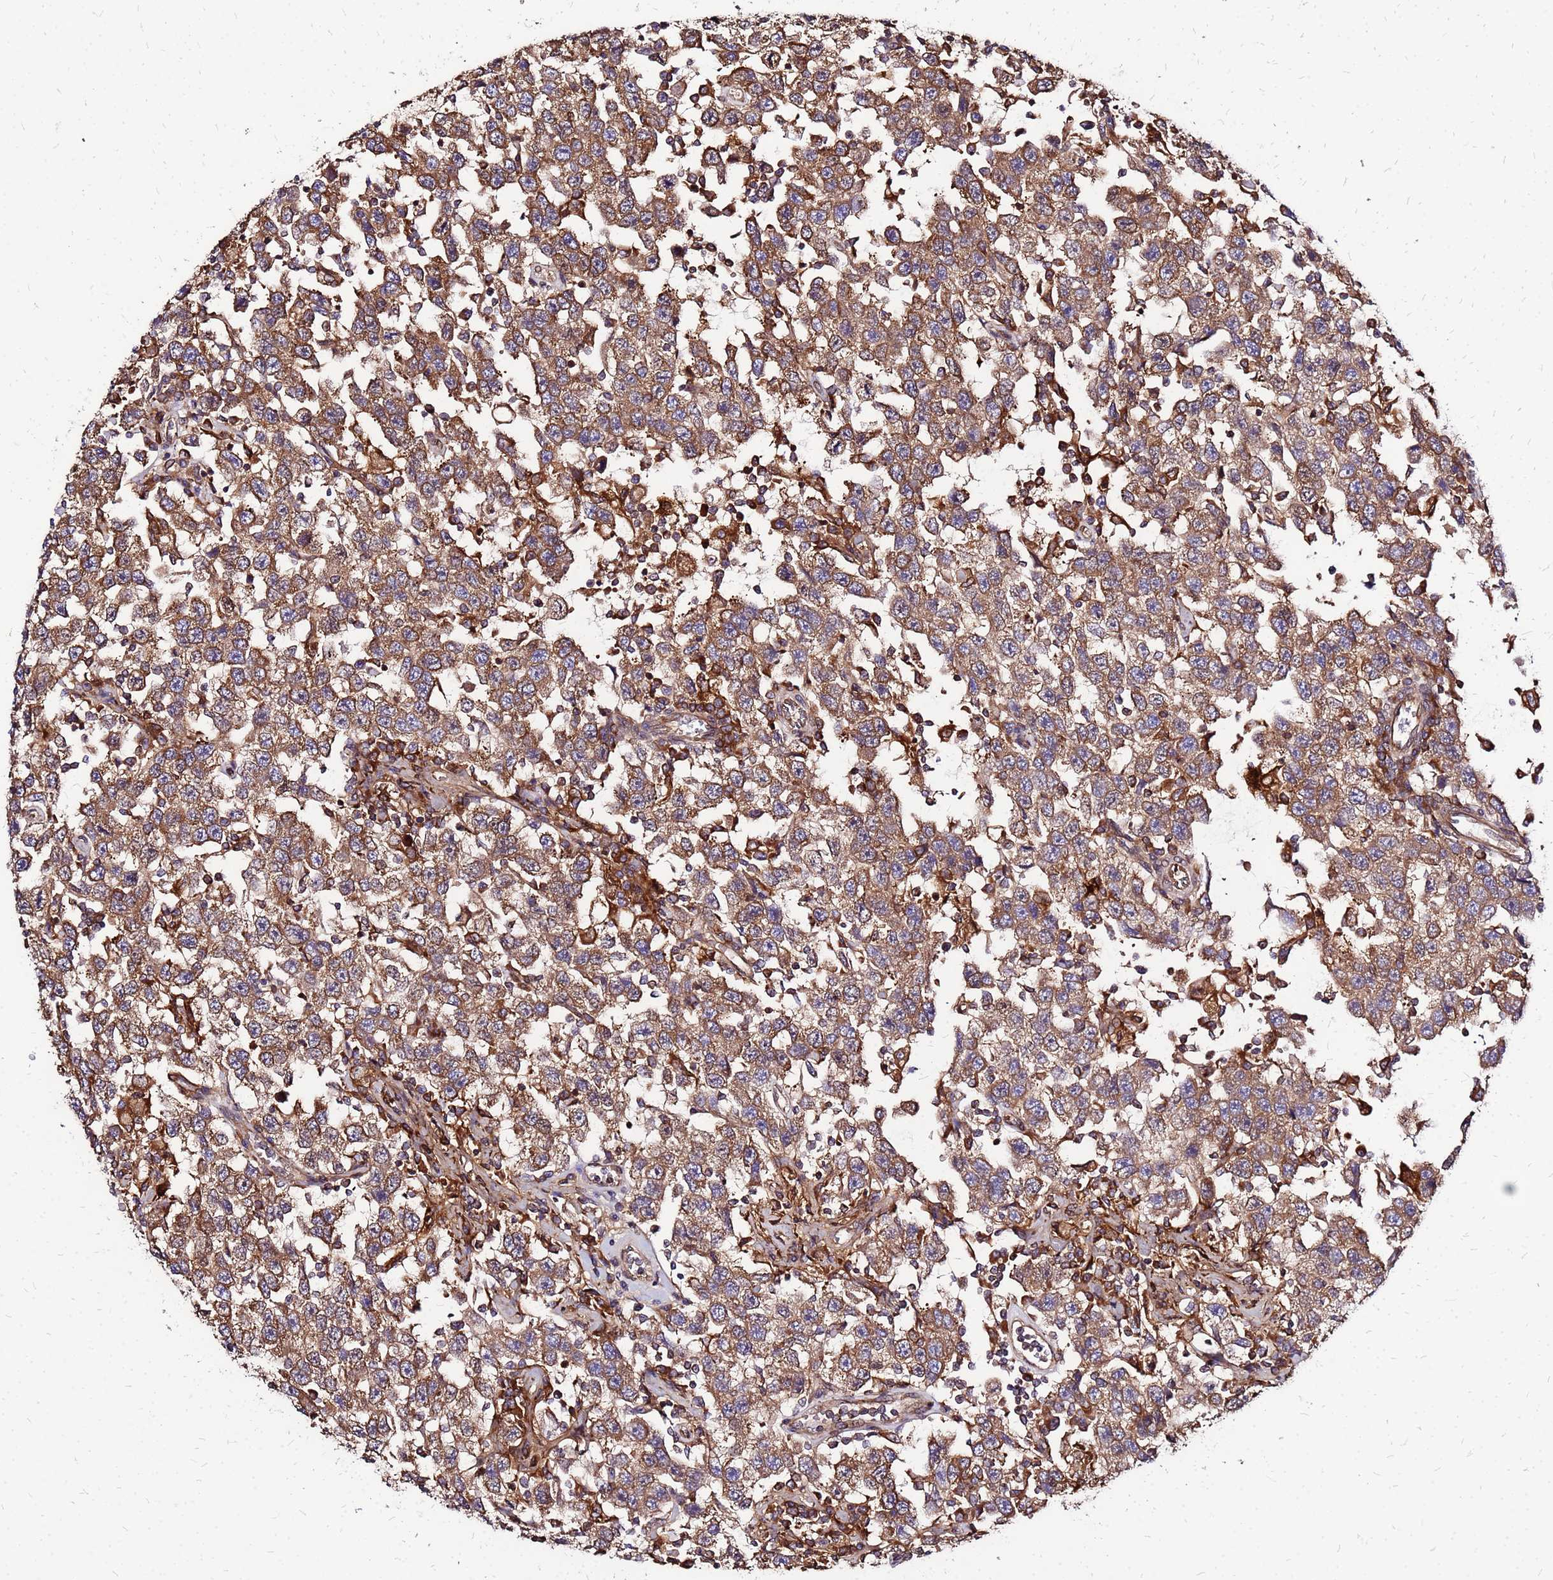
{"staining": {"intensity": "moderate", "quantity": ">75%", "location": "cytoplasmic/membranous"}, "tissue": "testis cancer", "cell_type": "Tumor cells", "image_type": "cancer", "snomed": [{"axis": "morphology", "description": "Seminoma, NOS"}, {"axis": "topography", "description": "Testis"}], "caption": "IHC of testis cancer exhibits medium levels of moderate cytoplasmic/membranous expression in approximately >75% of tumor cells. The staining was performed using DAB, with brown indicating positive protein expression. Nuclei are stained blue with hematoxylin.", "gene": "CYBC1", "patient": {"sex": "male", "age": 41}}